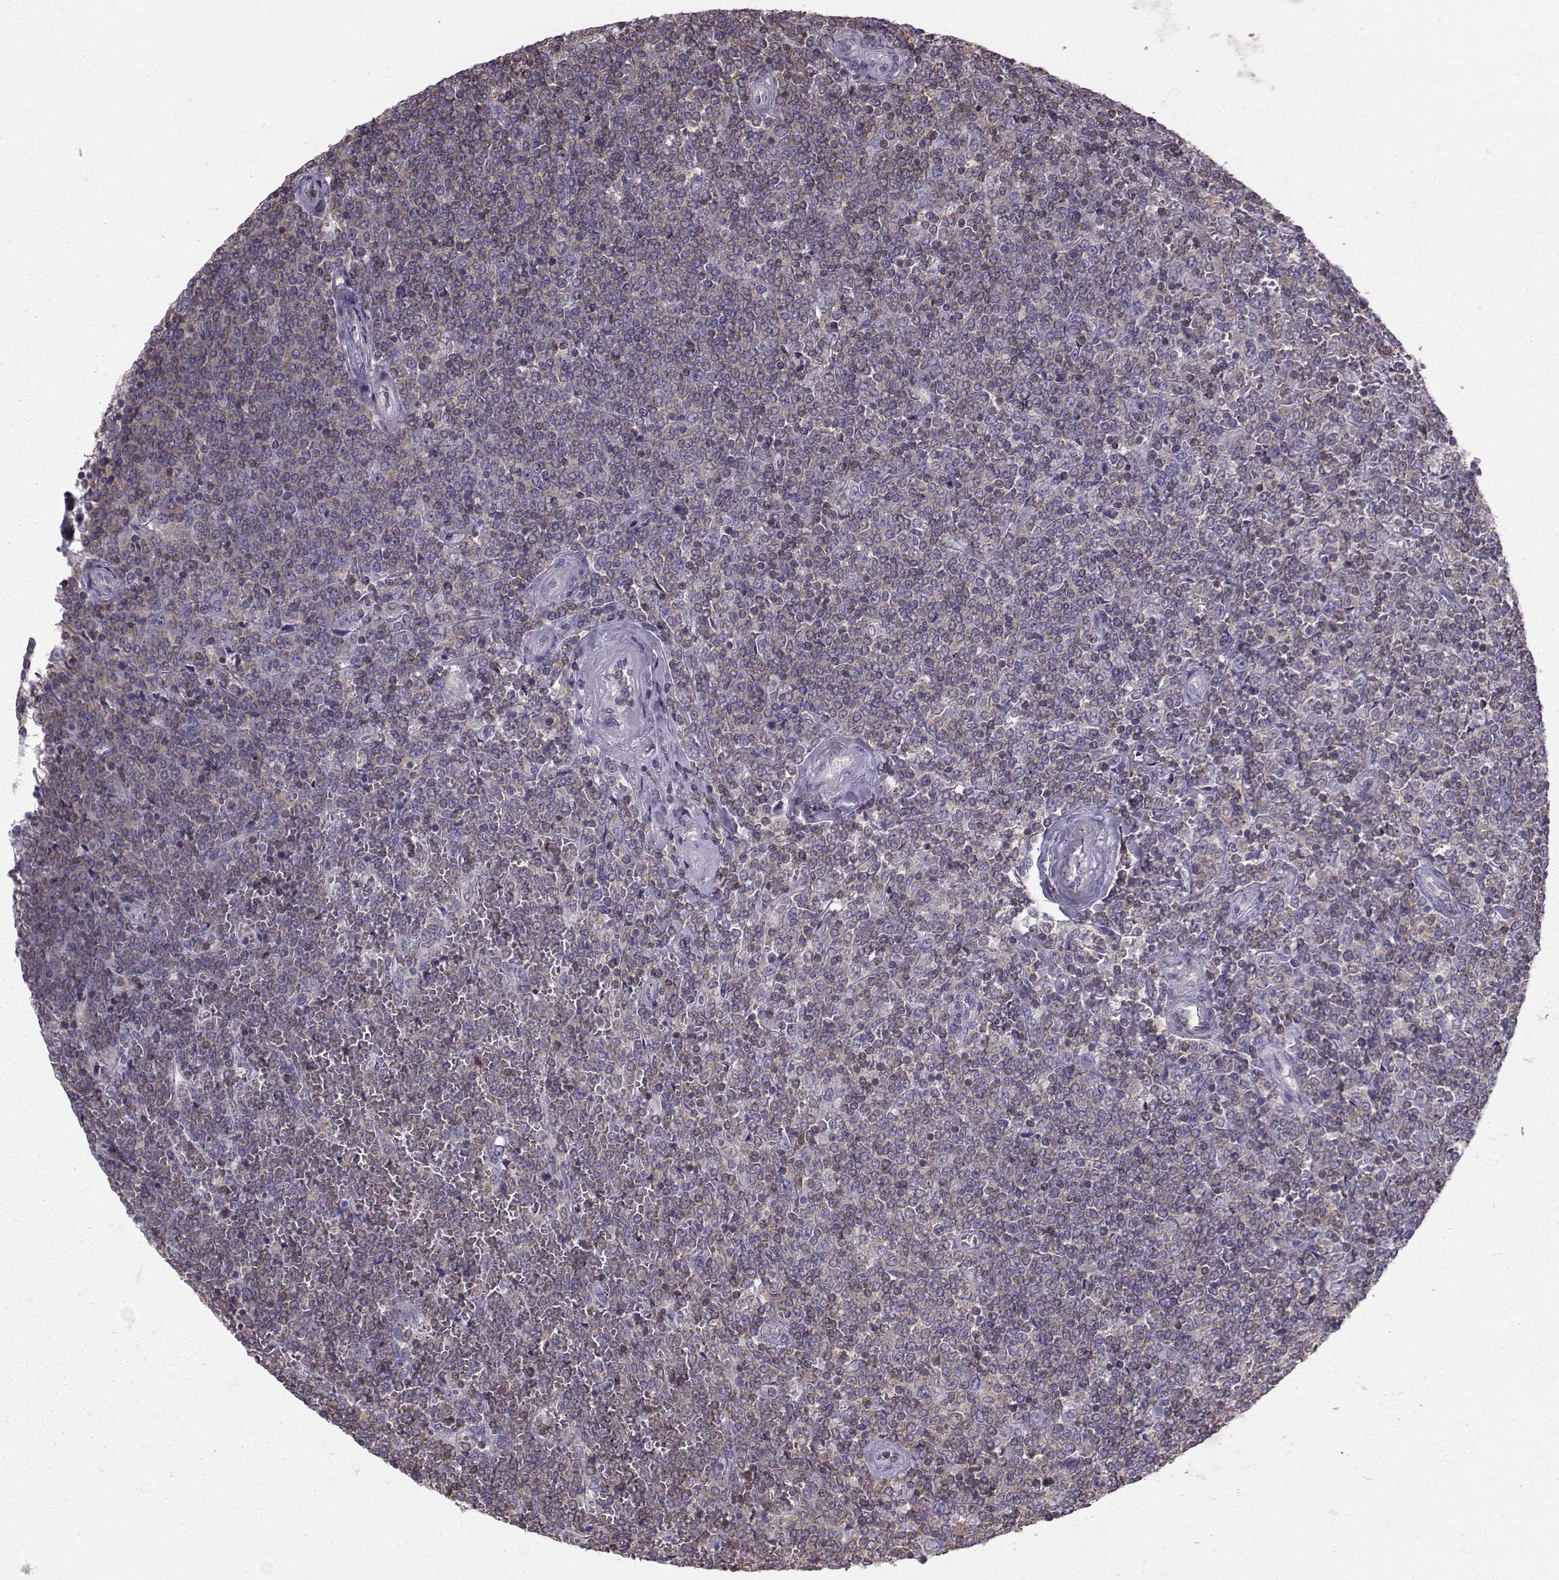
{"staining": {"intensity": "moderate", "quantity": "<25%", "location": "cytoplasmic/membranous"}, "tissue": "lymphoma", "cell_type": "Tumor cells", "image_type": "cancer", "snomed": [{"axis": "morphology", "description": "Malignant lymphoma, non-Hodgkin's type, Low grade"}, {"axis": "topography", "description": "Spleen"}], "caption": "Malignant lymphoma, non-Hodgkin's type (low-grade) stained with a protein marker exhibits moderate staining in tumor cells.", "gene": "ZBTB32", "patient": {"sex": "female", "age": 19}}